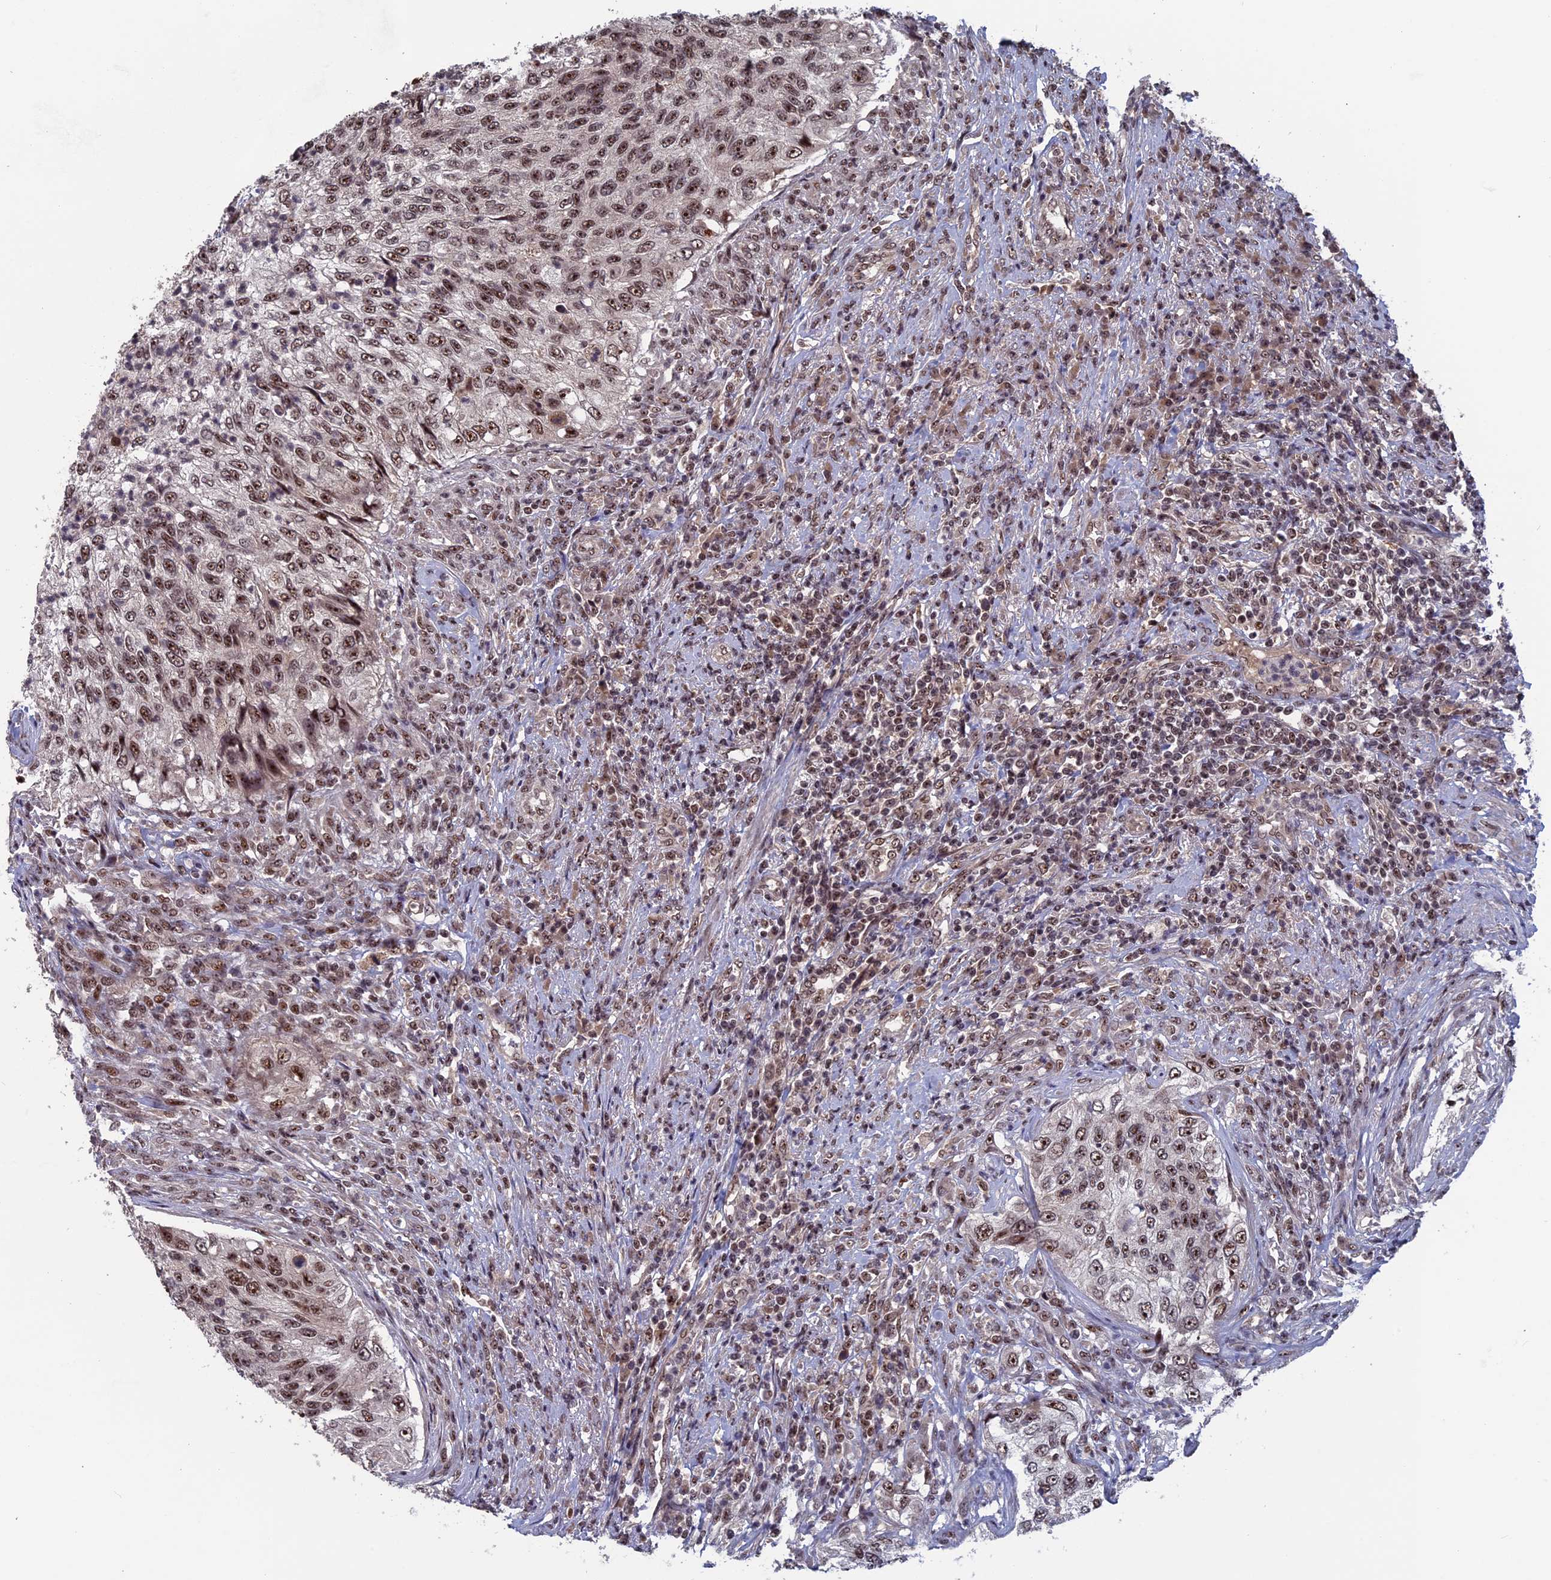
{"staining": {"intensity": "moderate", "quantity": ">75%", "location": "nuclear"}, "tissue": "urothelial cancer", "cell_type": "Tumor cells", "image_type": "cancer", "snomed": [{"axis": "morphology", "description": "Urothelial carcinoma, High grade"}, {"axis": "topography", "description": "Urinary bladder"}], "caption": "Urothelial cancer stained for a protein (brown) displays moderate nuclear positive expression in about >75% of tumor cells.", "gene": "CACTIN", "patient": {"sex": "female", "age": 60}}